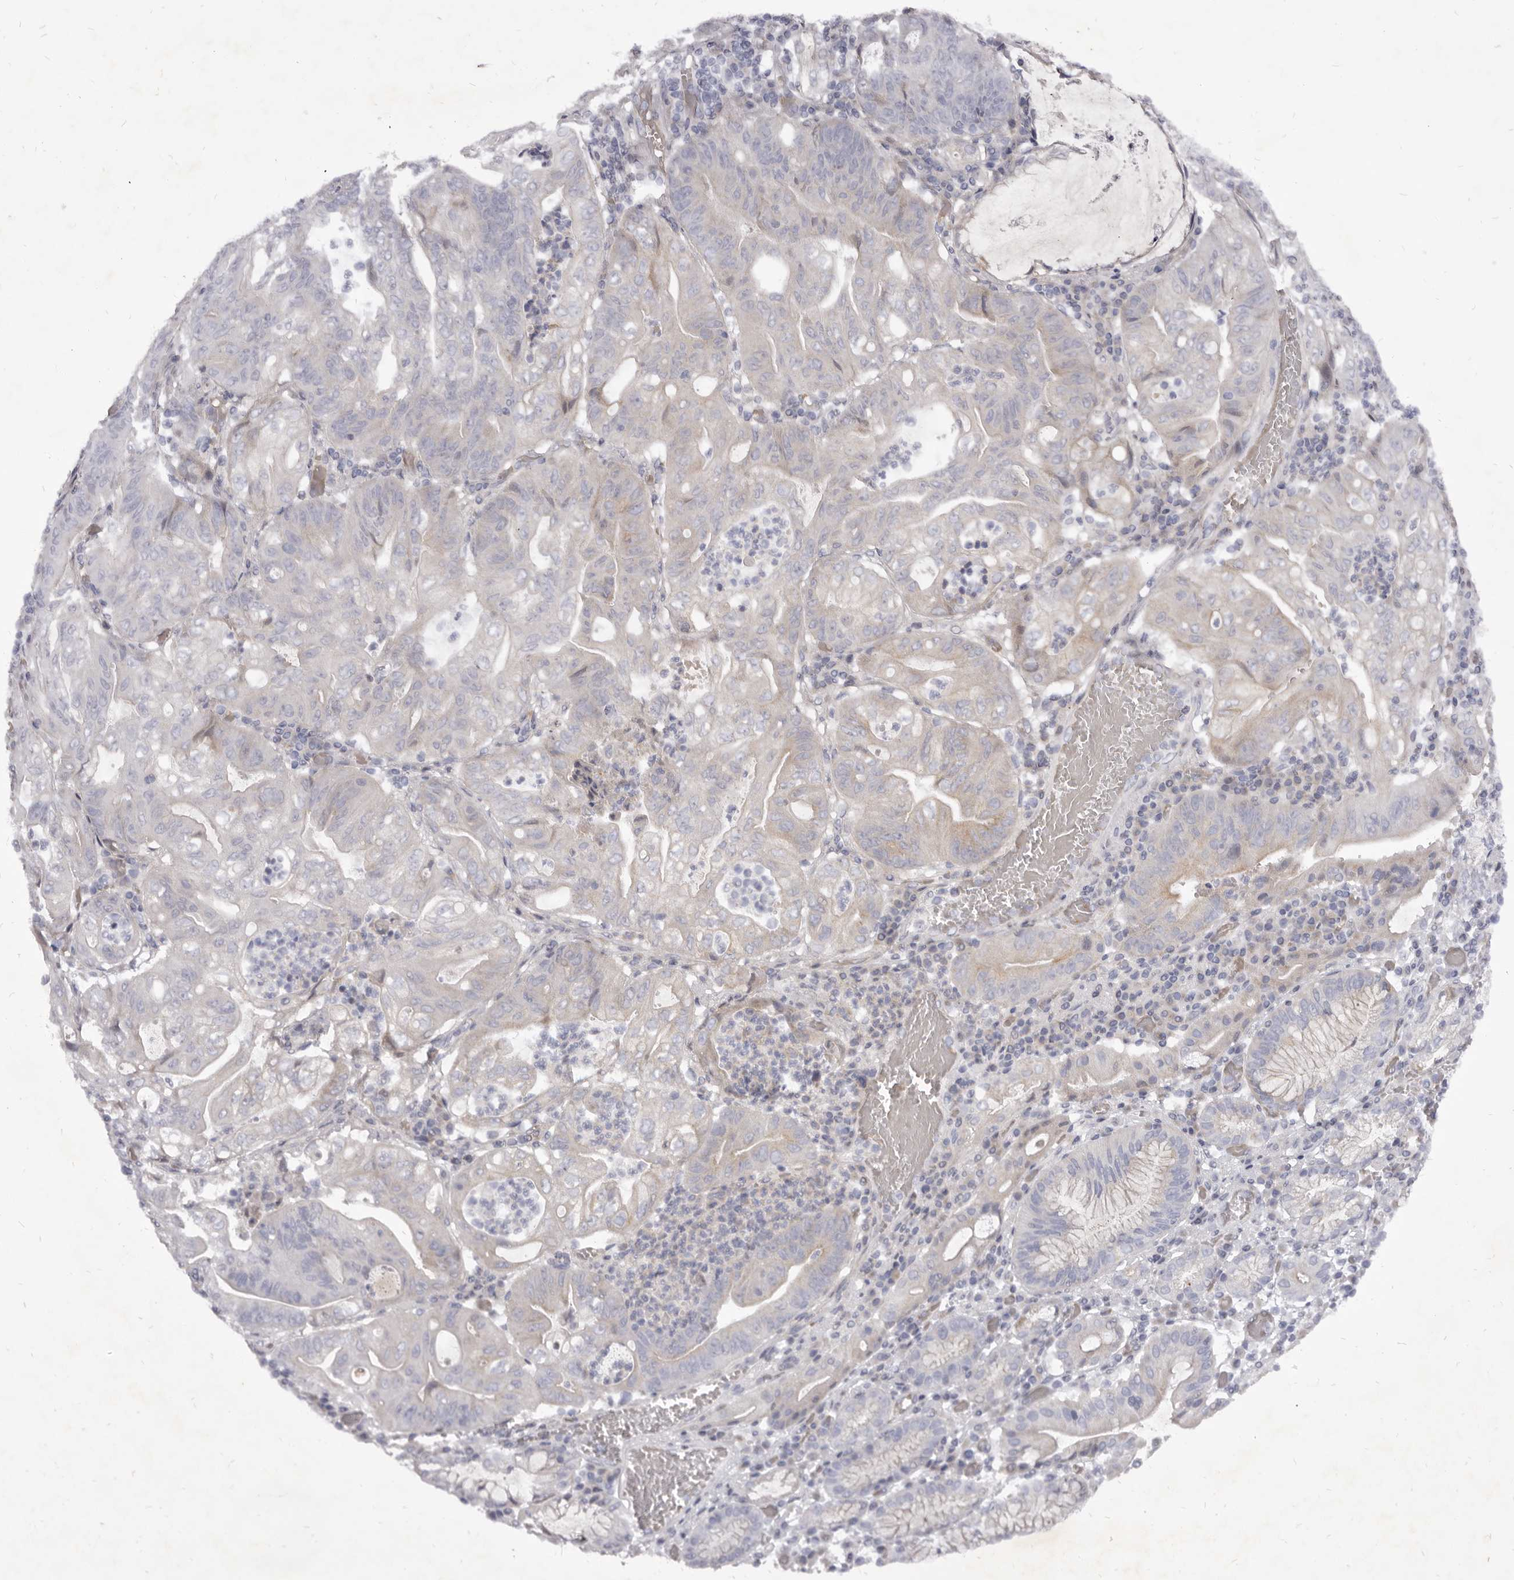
{"staining": {"intensity": "weak", "quantity": "<25%", "location": "cytoplasmic/membranous"}, "tissue": "stomach cancer", "cell_type": "Tumor cells", "image_type": "cancer", "snomed": [{"axis": "morphology", "description": "Adenocarcinoma, NOS"}, {"axis": "topography", "description": "Stomach"}], "caption": "A histopathology image of stomach cancer (adenocarcinoma) stained for a protein exhibits no brown staining in tumor cells. (Stains: DAB immunohistochemistry (IHC) with hematoxylin counter stain, Microscopy: brightfield microscopy at high magnification).", "gene": "KIF2B", "patient": {"sex": "female", "age": 73}}